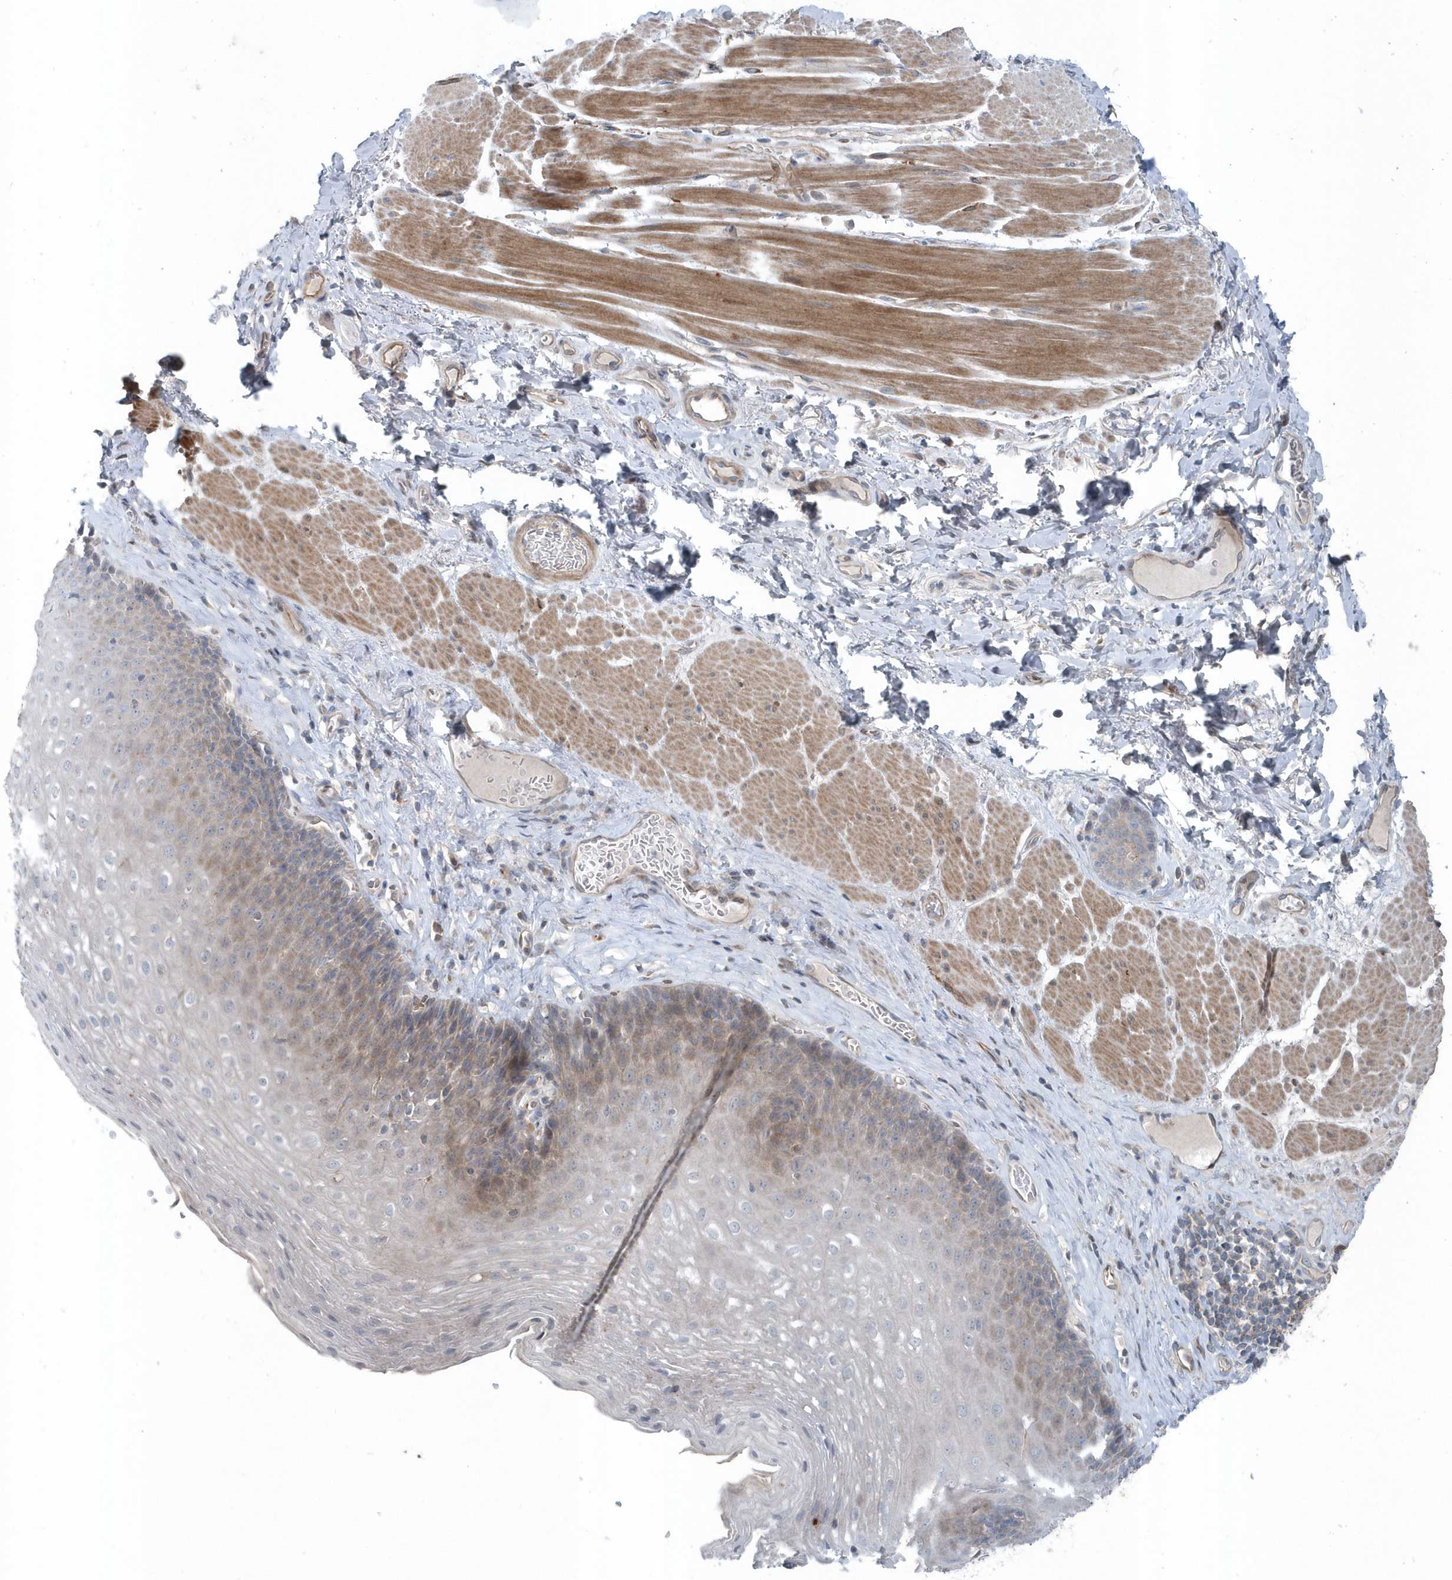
{"staining": {"intensity": "moderate", "quantity": "<25%", "location": "cytoplasmic/membranous"}, "tissue": "esophagus", "cell_type": "Squamous epithelial cells", "image_type": "normal", "snomed": [{"axis": "morphology", "description": "Normal tissue, NOS"}, {"axis": "topography", "description": "Esophagus"}], "caption": "A low amount of moderate cytoplasmic/membranous positivity is identified in about <25% of squamous epithelial cells in benign esophagus.", "gene": "MCC", "patient": {"sex": "female", "age": 66}}